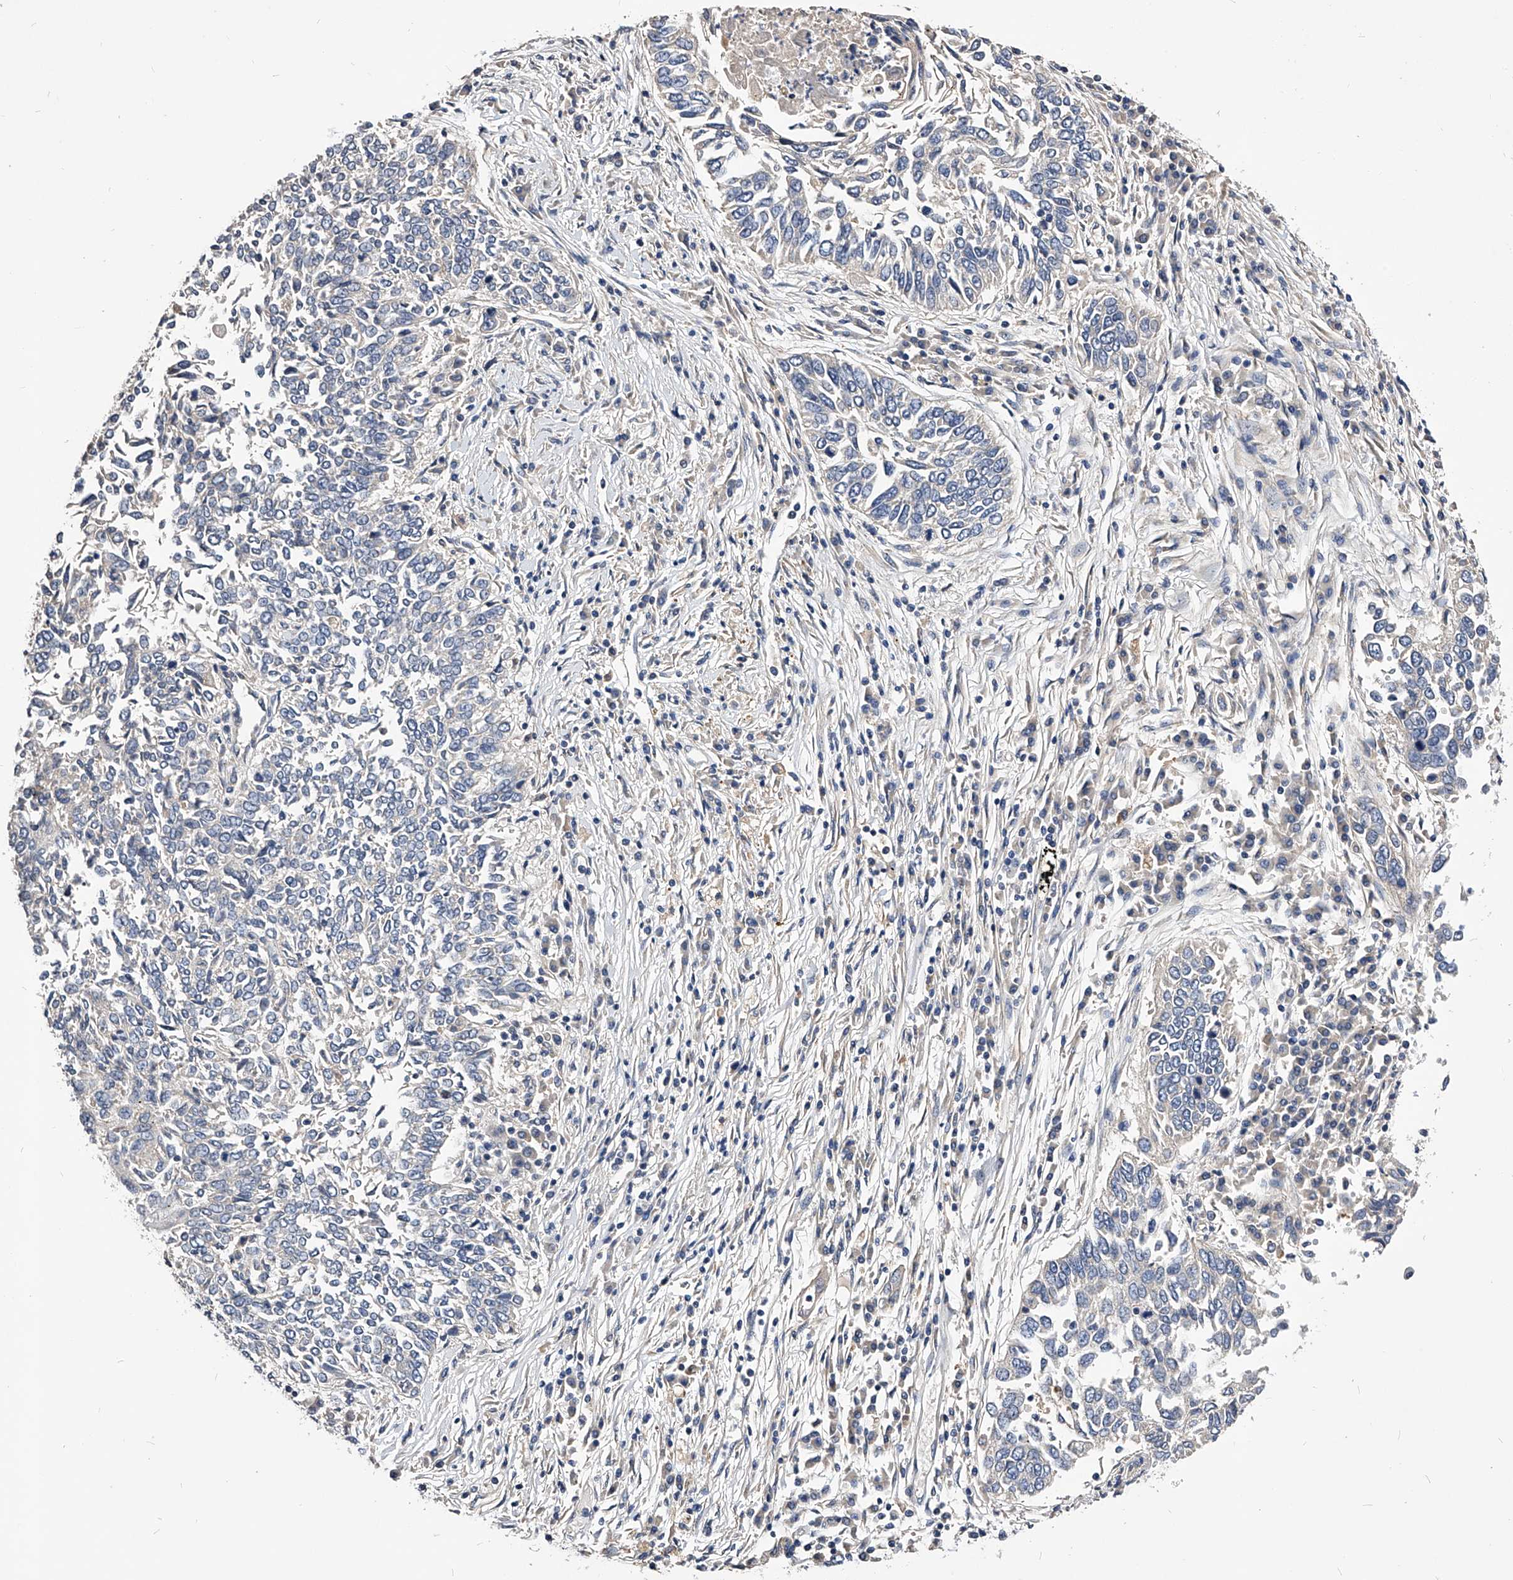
{"staining": {"intensity": "negative", "quantity": "none", "location": "none"}, "tissue": "lung cancer", "cell_type": "Tumor cells", "image_type": "cancer", "snomed": [{"axis": "morphology", "description": "Normal tissue, NOS"}, {"axis": "morphology", "description": "Squamous cell carcinoma, NOS"}, {"axis": "topography", "description": "Cartilage tissue"}, {"axis": "topography", "description": "Bronchus"}, {"axis": "topography", "description": "Lung"}, {"axis": "topography", "description": "Peripheral nerve tissue"}], "caption": "Lung squamous cell carcinoma stained for a protein using IHC displays no expression tumor cells.", "gene": "ARL4C", "patient": {"sex": "female", "age": 49}}